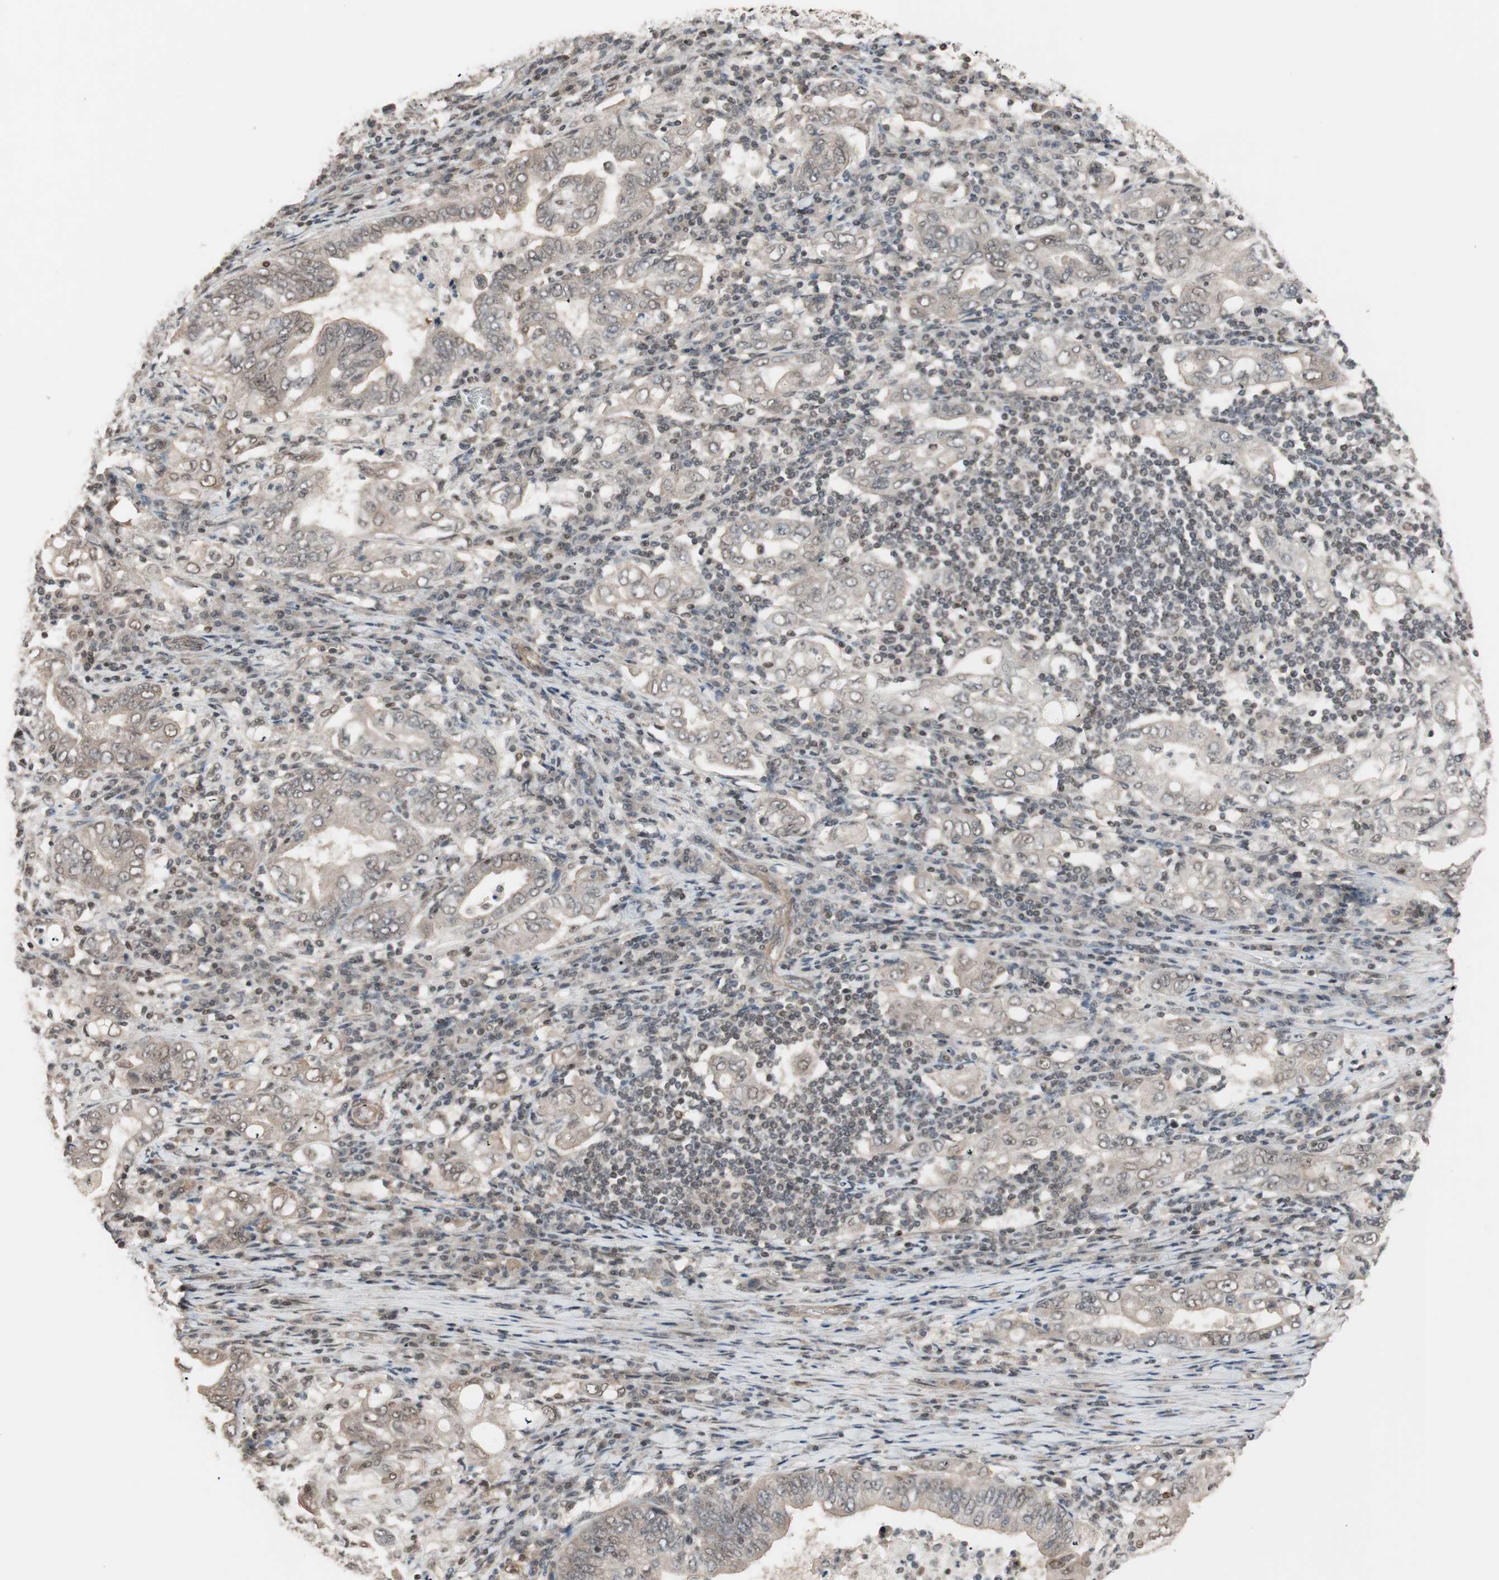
{"staining": {"intensity": "weak", "quantity": "<25%", "location": "cytoplasmic/membranous"}, "tissue": "stomach cancer", "cell_type": "Tumor cells", "image_type": "cancer", "snomed": [{"axis": "morphology", "description": "Normal tissue, NOS"}, {"axis": "morphology", "description": "Adenocarcinoma, NOS"}, {"axis": "topography", "description": "Esophagus"}, {"axis": "topography", "description": "Stomach, upper"}, {"axis": "topography", "description": "Peripheral nerve tissue"}], "caption": "Adenocarcinoma (stomach) was stained to show a protein in brown. There is no significant positivity in tumor cells.", "gene": "DRAP1", "patient": {"sex": "male", "age": 62}}